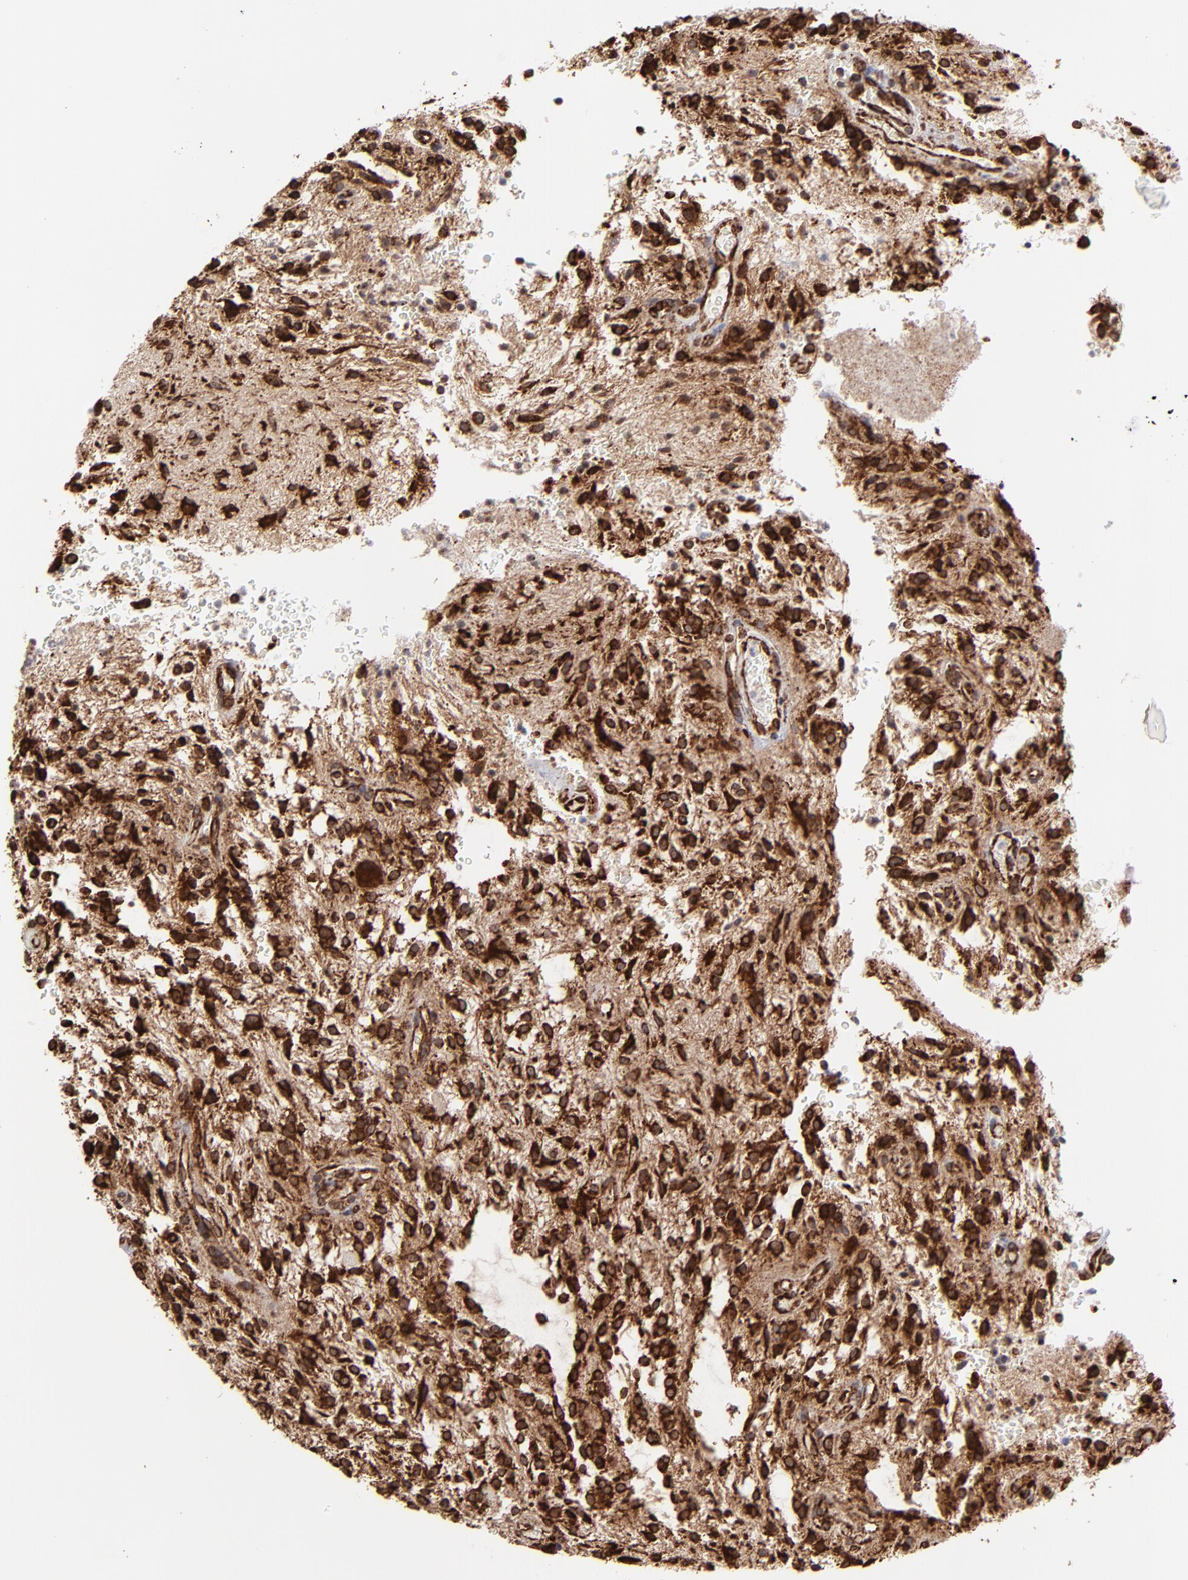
{"staining": {"intensity": "strong", "quantity": ">75%", "location": "cytoplasmic/membranous"}, "tissue": "glioma", "cell_type": "Tumor cells", "image_type": "cancer", "snomed": [{"axis": "morphology", "description": "Glioma, malignant, NOS"}, {"axis": "topography", "description": "Cerebellum"}], "caption": "Protein staining demonstrates strong cytoplasmic/membranous staining in about >75% of tumor cells in glioma (malignant). Nuclei are stained in blue.", "gene": "KTN1", "patient": {"sex": "female", "age": 10}}